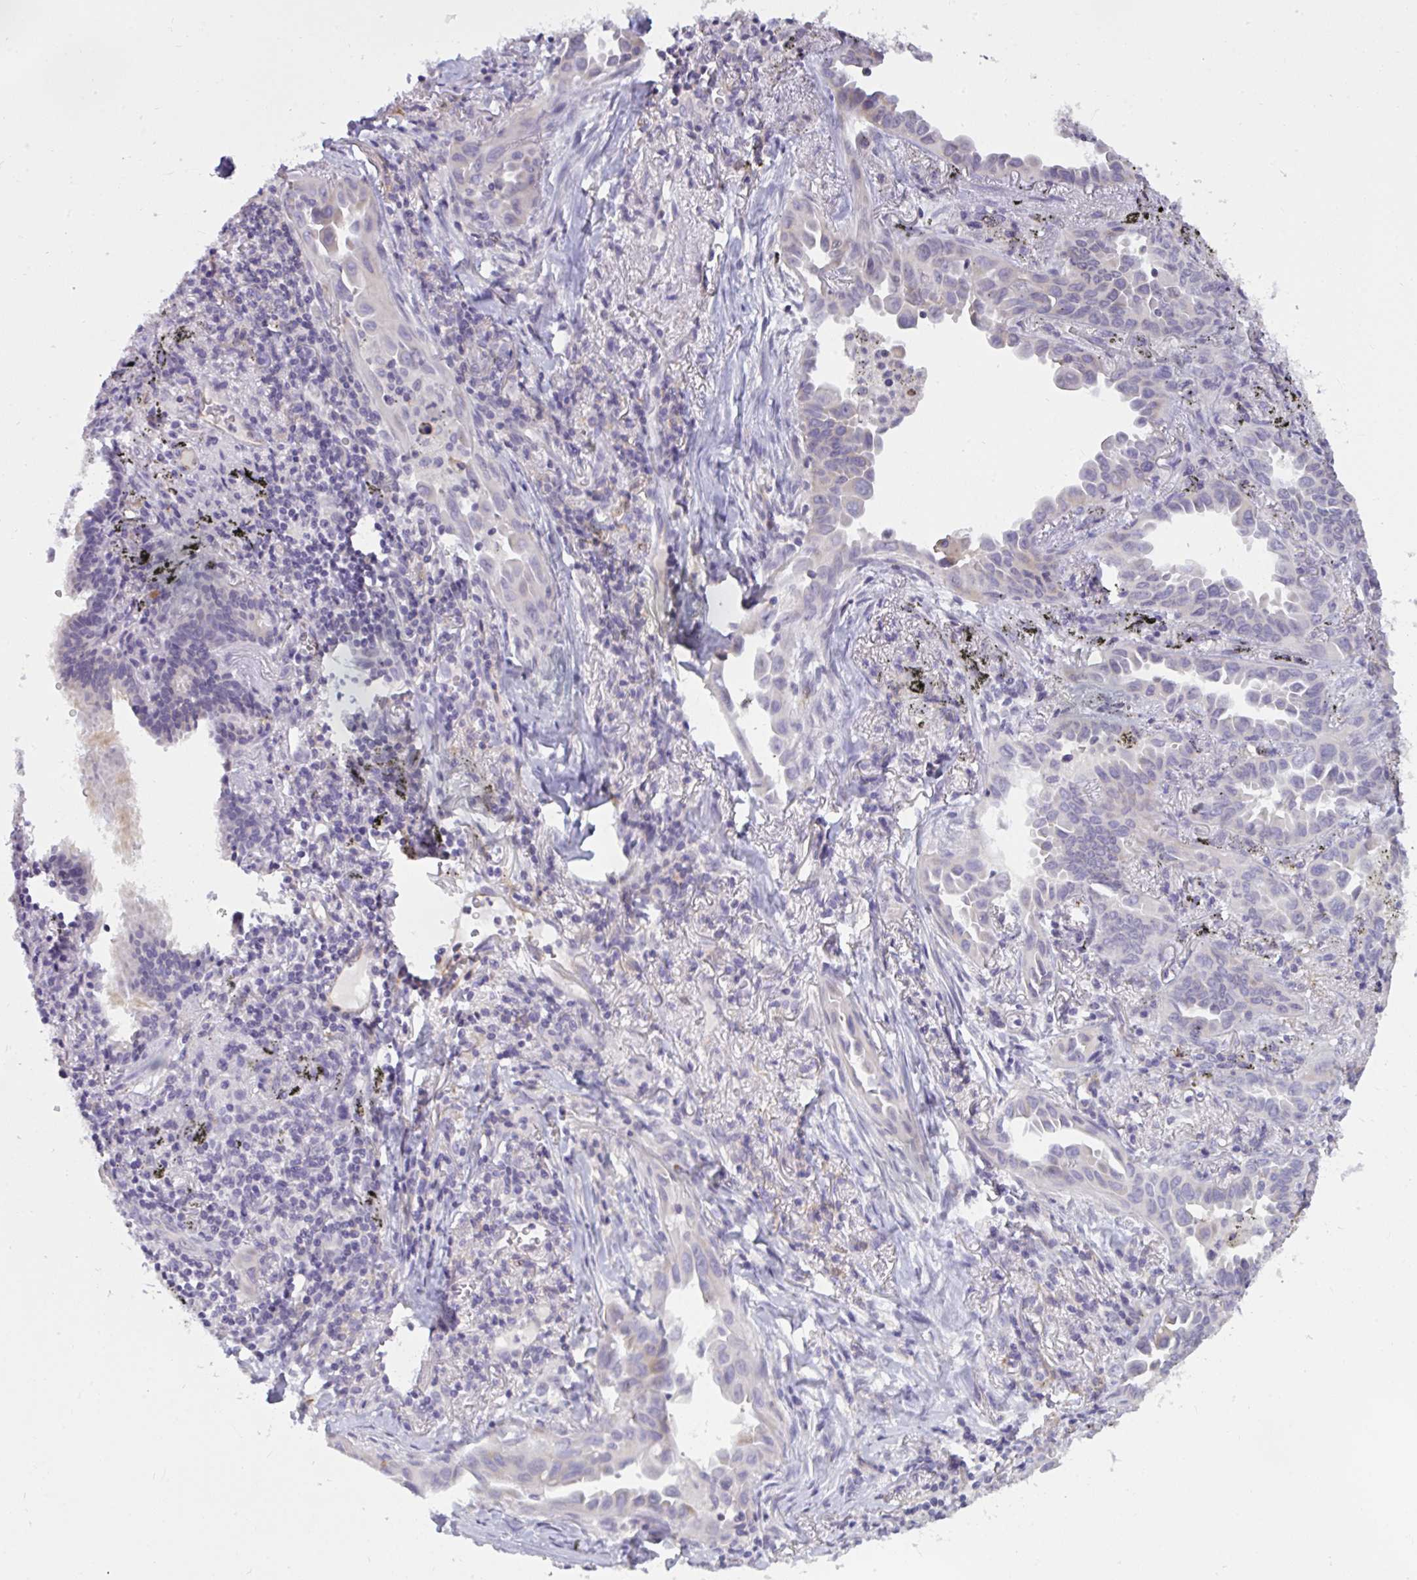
{"staining": {"intensity": "negative", "quantity": "none", "location": "none"}, "tissue": "lung cancer", "cell_type": "Tumor cells", "image_type": "cancer", "snomed": [{"axis": "morphology", "description": "Adenocarcinoma, NOS"}, {"axis": "topography", "description": "Lung"}], "caption": "Tumor cells are negative for brown protein staining in lung cancer.", "gene": "SEMA6B", "patient": {"sex": "male", "age": 68}}